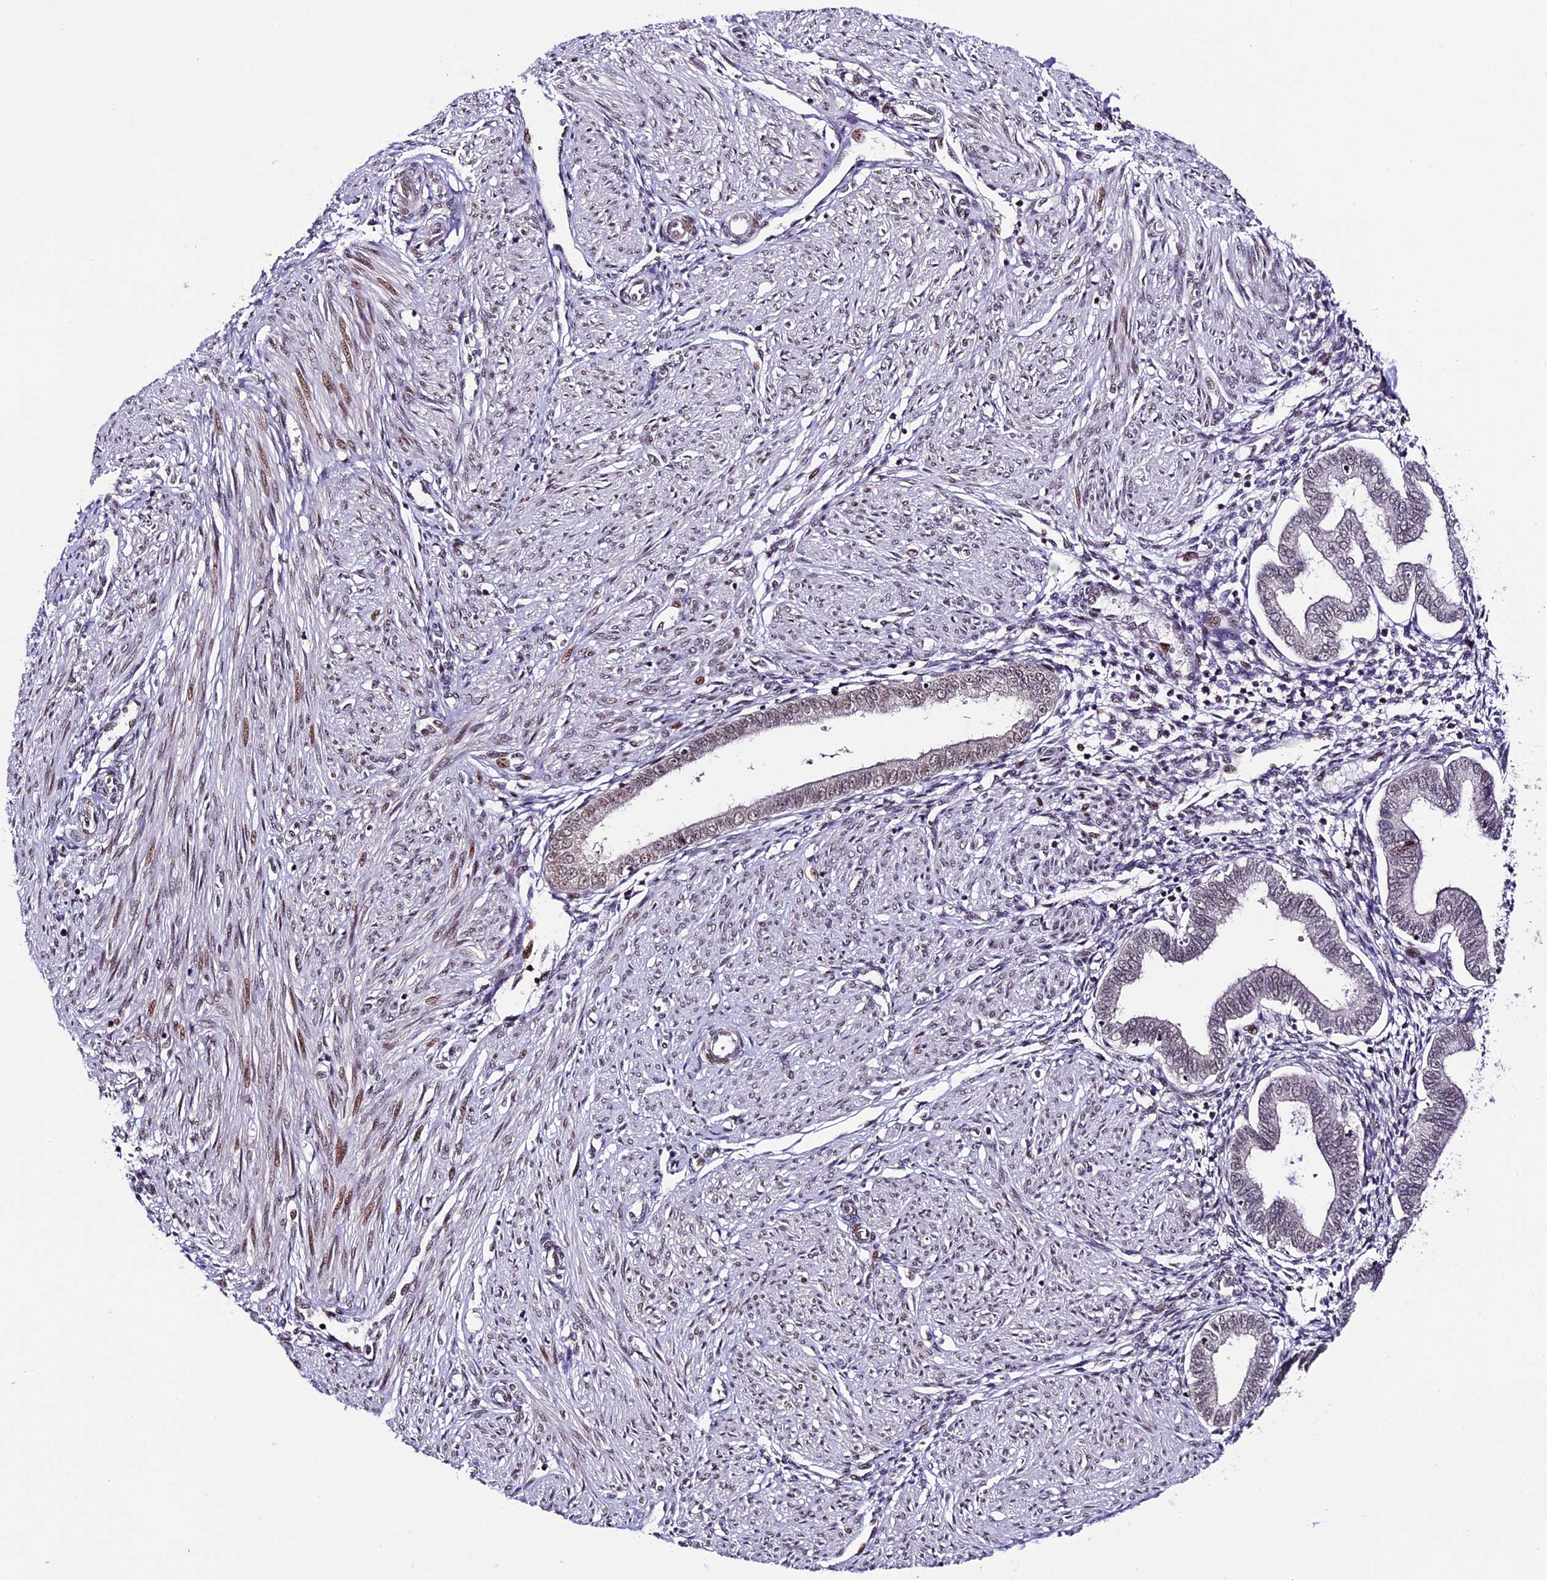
{"staining": {"intensity": "weak", "quantity": ">75%", "location": "nuclear"}, "tissue": "endometrium", "cell_type": "Cells in endometrial stroma", "image_type": "normal", "snomed": [{"axis": "morphology", "description": "Normal tissue, NOS"}, {"axis": "topography", "description": "Endometrium"}], "caption": "This micrograph exhibits unremarkable endometrium stained with immunohistochemistry (IHC) to label a protein in brown. The nuclear of cells in endometrial stroma show weak positivity for the protein. Nuclei are counter-stained blue.", "gene": "TCP11L2", "patient": {"sex": "female", "age": 53}}